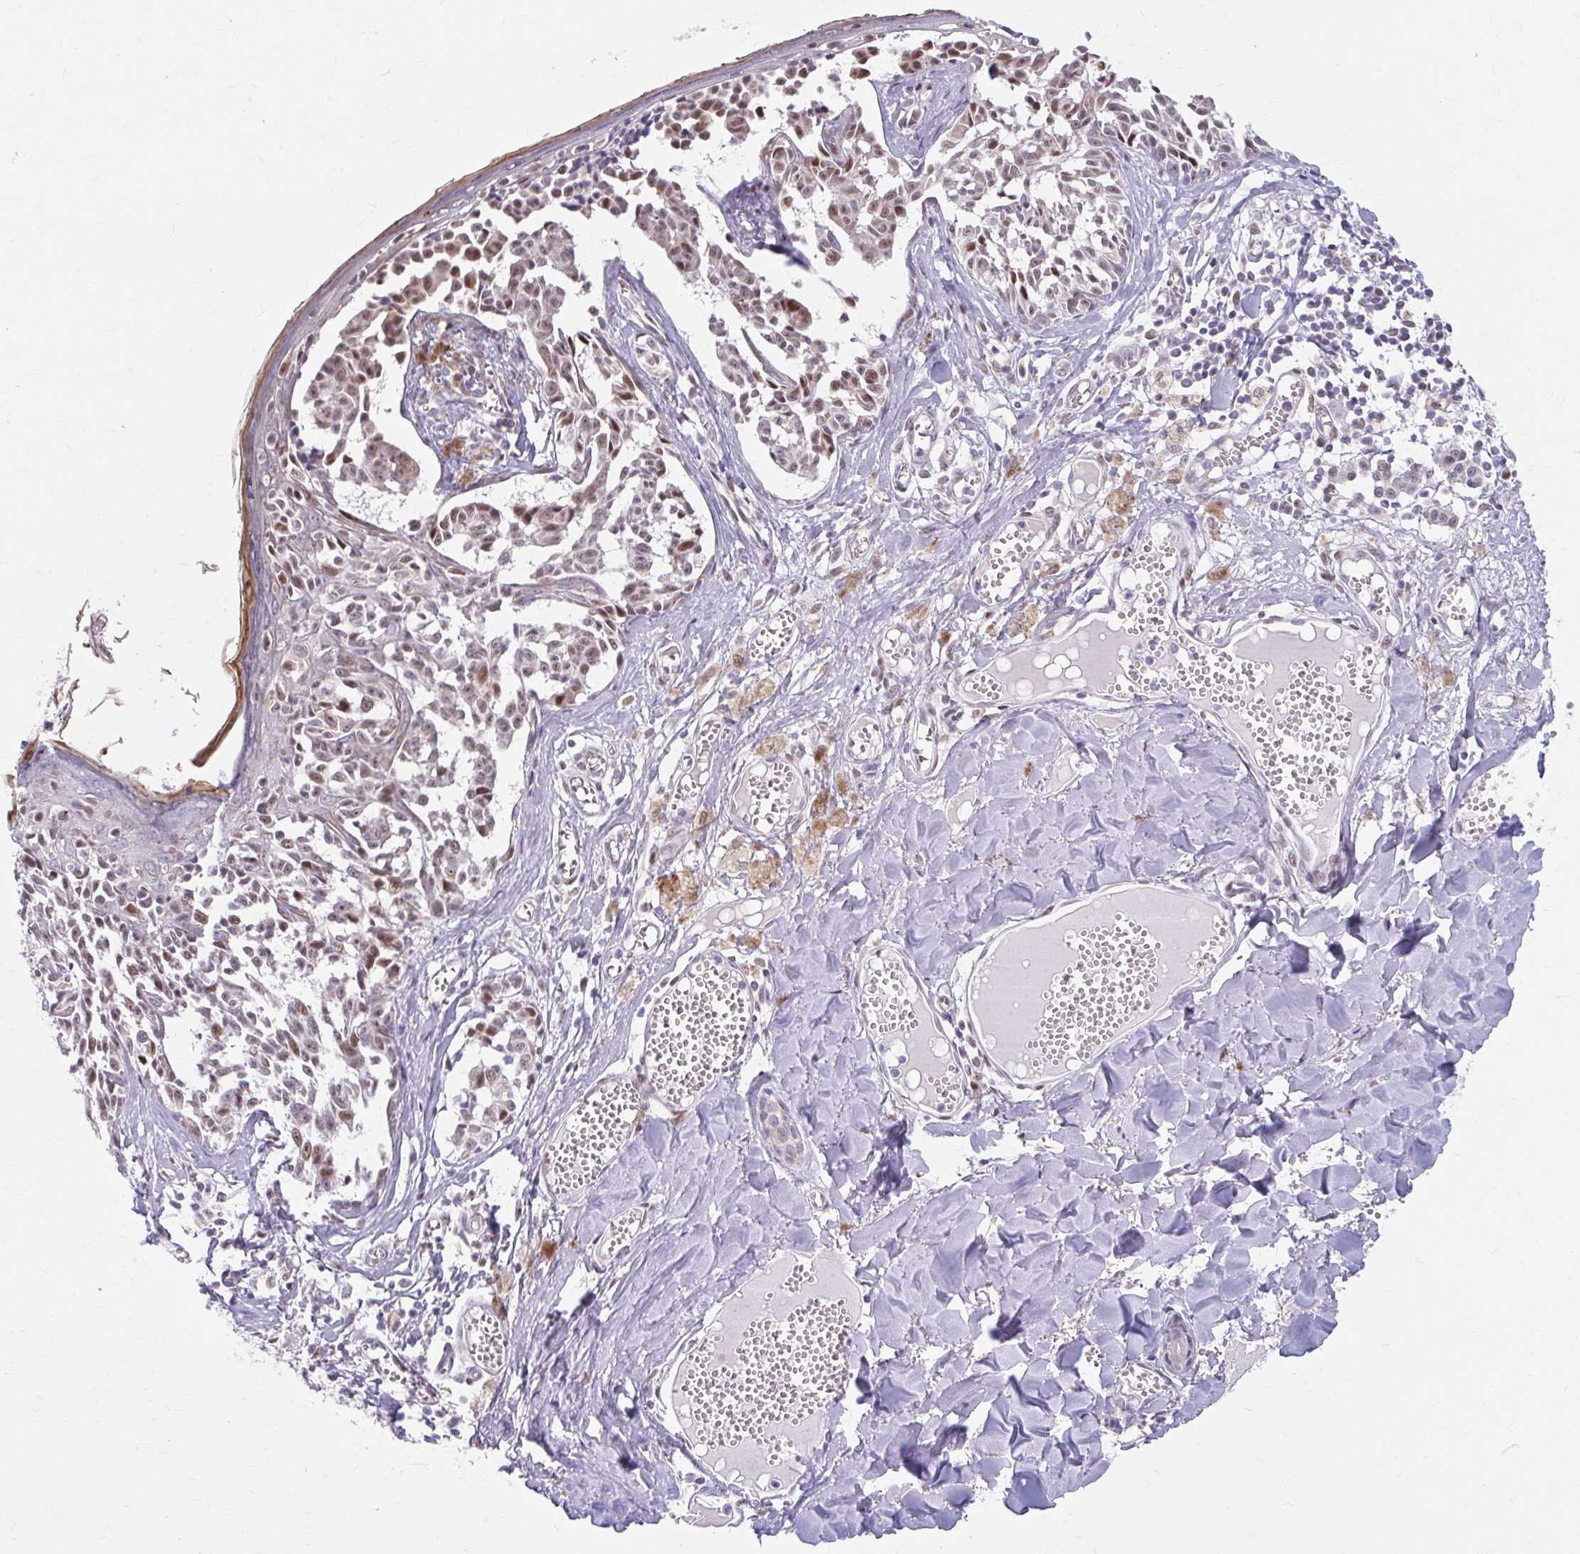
{"staining": {"intensity": "moderate", "quantity": "25%-75%", "location": "nuclear"}, "tissue": "melanoma", "cell_type": "Tumor cells", "image_type": "cancer", "snomed": [{"axis": "morphology", "description": "Malignant melanoma, NOS"}, {"axis": "topography", "description": "Skin"}], "caption": "Human malignant melanoma stained for a protein (brown) displays moderate nuclear positive positivity in about 25%-75% of tumor cells.", "gene": "BEAN1", "patient": {"sex": "female", "age": 43}}